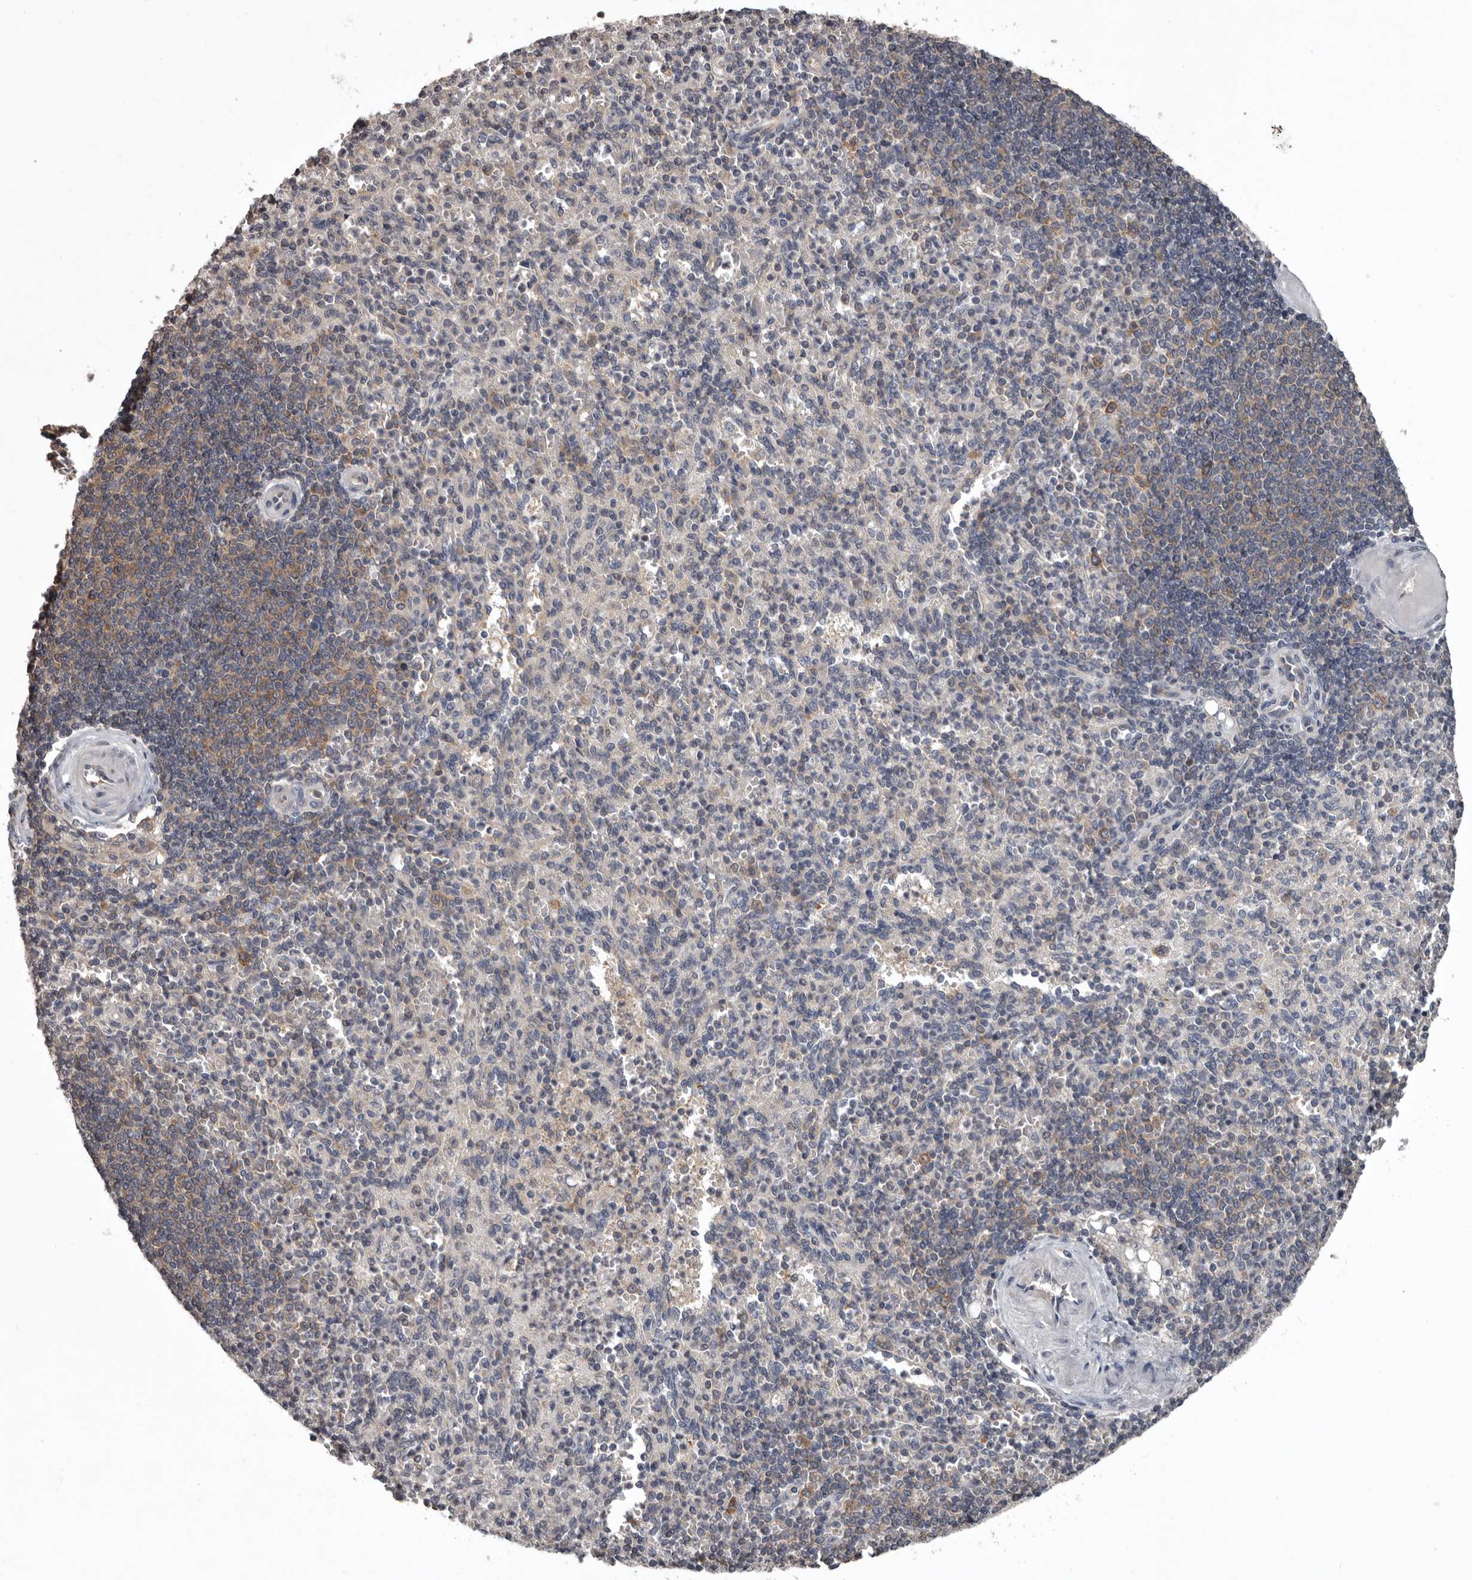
{"staining": {"intensity": "negative", "quantity": "none", "location": "none"}, "tissue": "spleen", "cell_type": "Cells in red pulp", "image_type": "normal", "snomed": [{"axis": "morphology", "description": "Normal tissue, NOS"}, {"axis": "topography", "description": "Spleen"}], "caption": "Immunohistochemistry of normal spleen demonstrates no positivity in cells in red pulp. The staining was performed using DAB to visualize the protein expression in brown, while the nuclei were stained in blue with hematoxylin (Magnification: 20x).", "gene": "DARS1", "patient": {"sex": "female", "age": 74}}